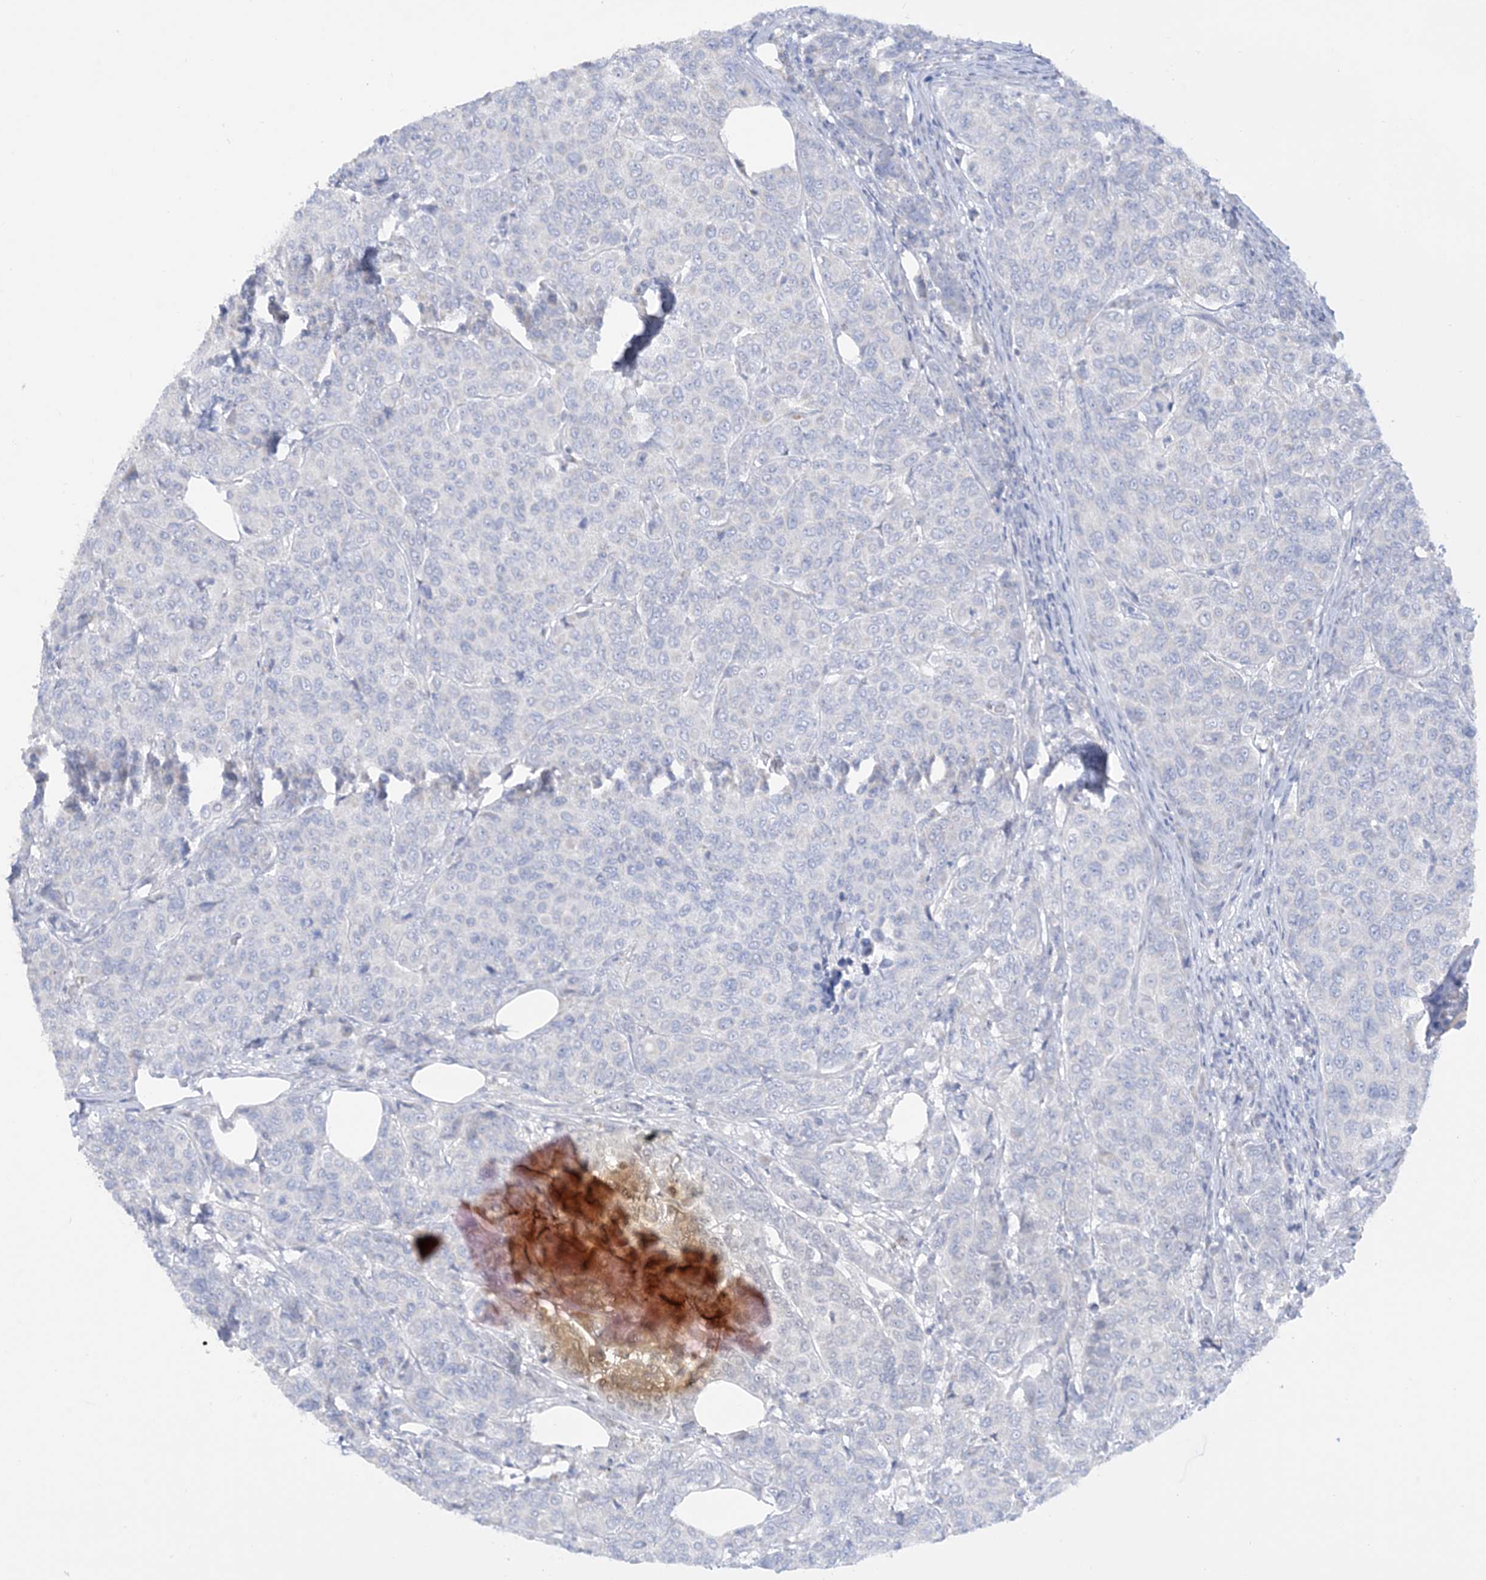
{"staining": {"intensity": "negative", "quantity": "none", "location": "none"}, "tissue": "breast cancer", "cell_type": "Tumor cells", "image_type": "cancer", "snomed": [{"axis": "morphology", "description": "Duct carcinoma"}, {"axis": "topography", "description": "Breast"}], "caption": "Immunohistochemistry micrograph of neoplastic tissue: human breast cancer stained with DAB (3,3'-diaminobenzidine) displays no significant protein staining in tumor cells.", "gene": "SLC26A3", "patient": {"sex": "female", "age": 55}}